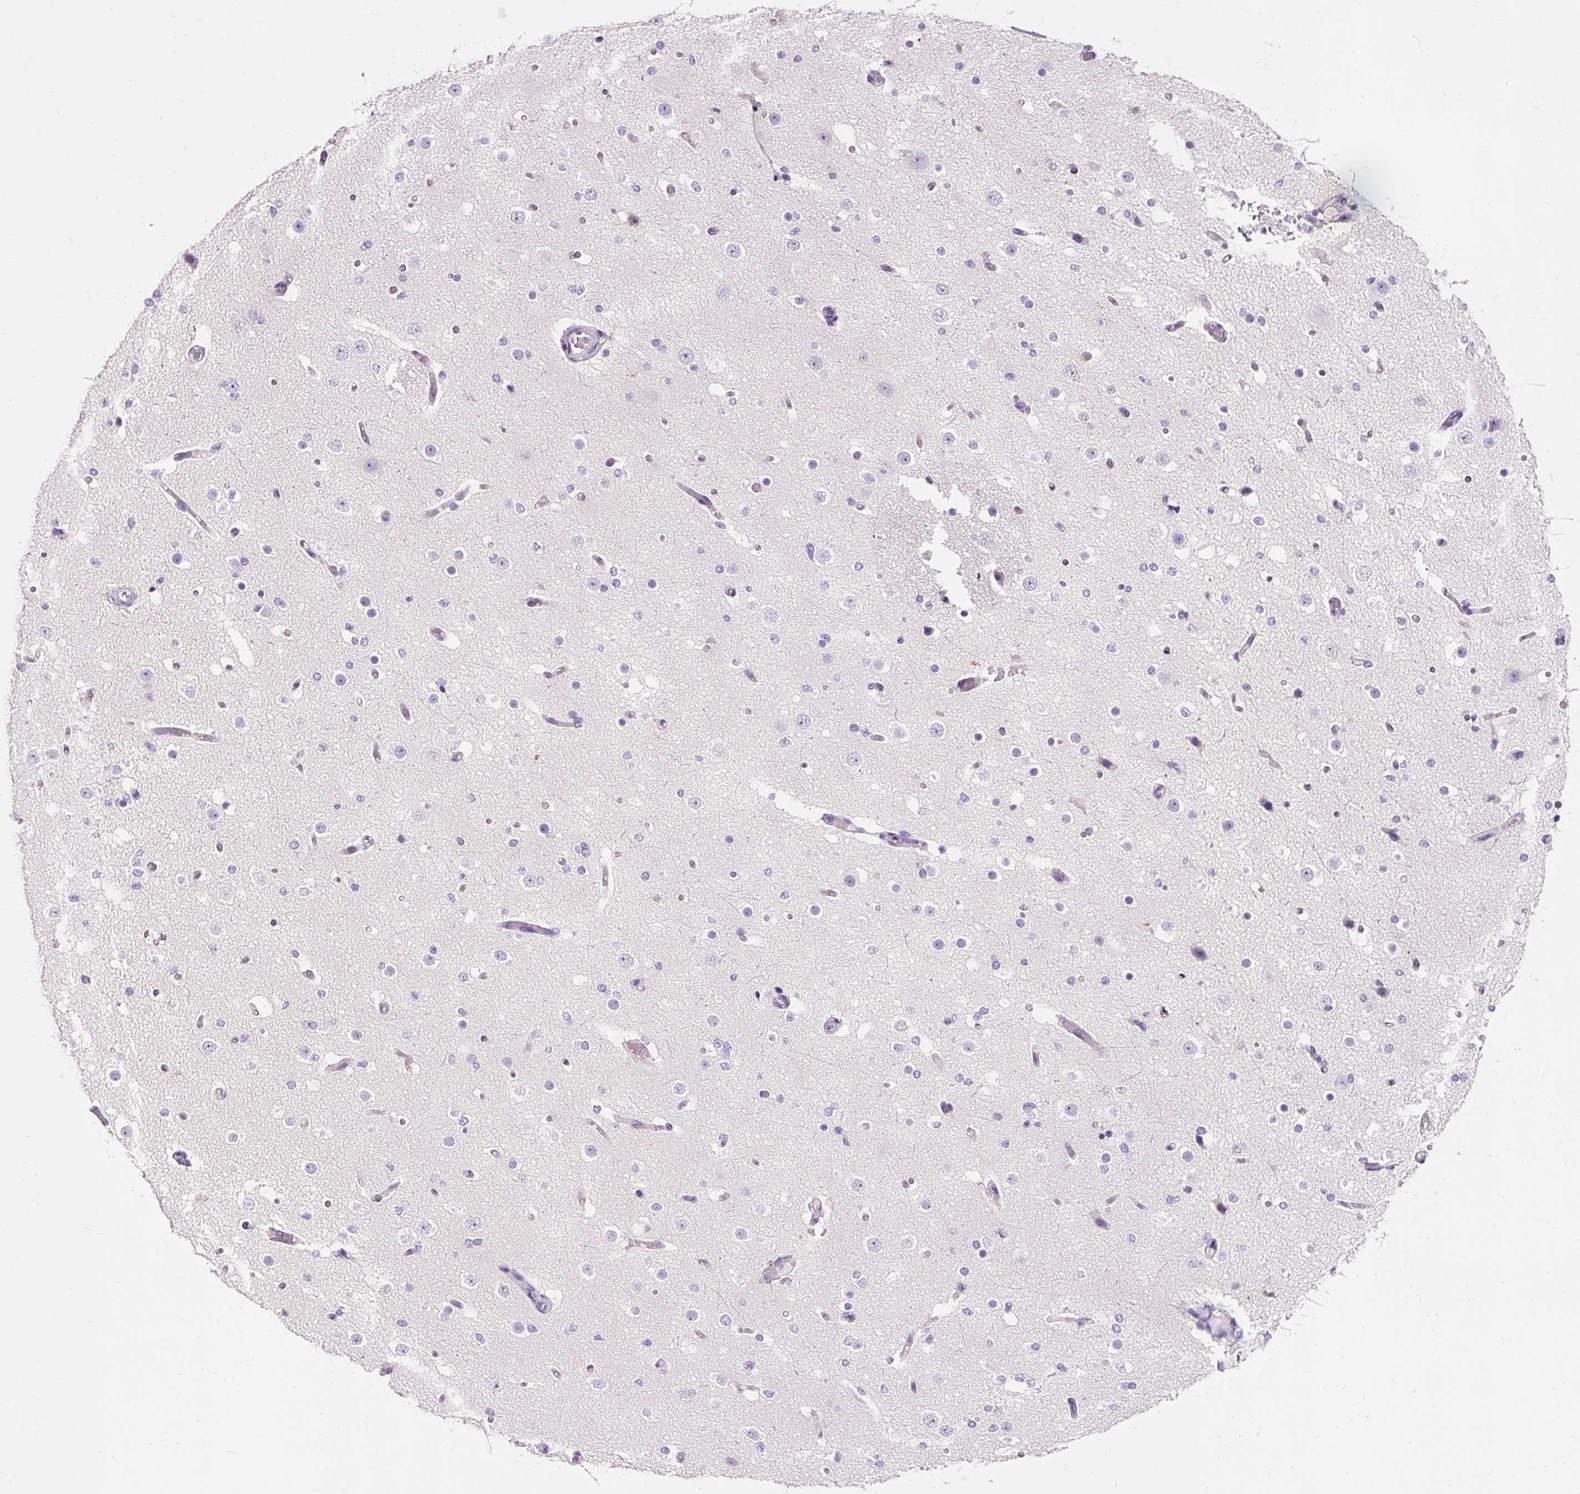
{"staining": {"intensity": "negative", "quantity": "none", "location": "none"}, "tissue": "cerebral cortex", "cell_type": "Endothelial cells", "image_type": "normal", "snomed": [{"axis": "morphology", "description": "Normal tissue, NOS"}, {"axis": "morphology", "description": "Inflammation, NOS"}, {"axis": "topography", "description": "Cerebral cortex"}], "caption": "Immunohistochemistry image of unremarkable cerebral cortex: human cerebral cortex stained with DAB exhibits no significant protein positivity in endothelial cells. (Immunohistochemistry, brightfield microscopy, high magnification).", "gene": "CLDN25", "patient": {"sex": "male", "age": 6}}